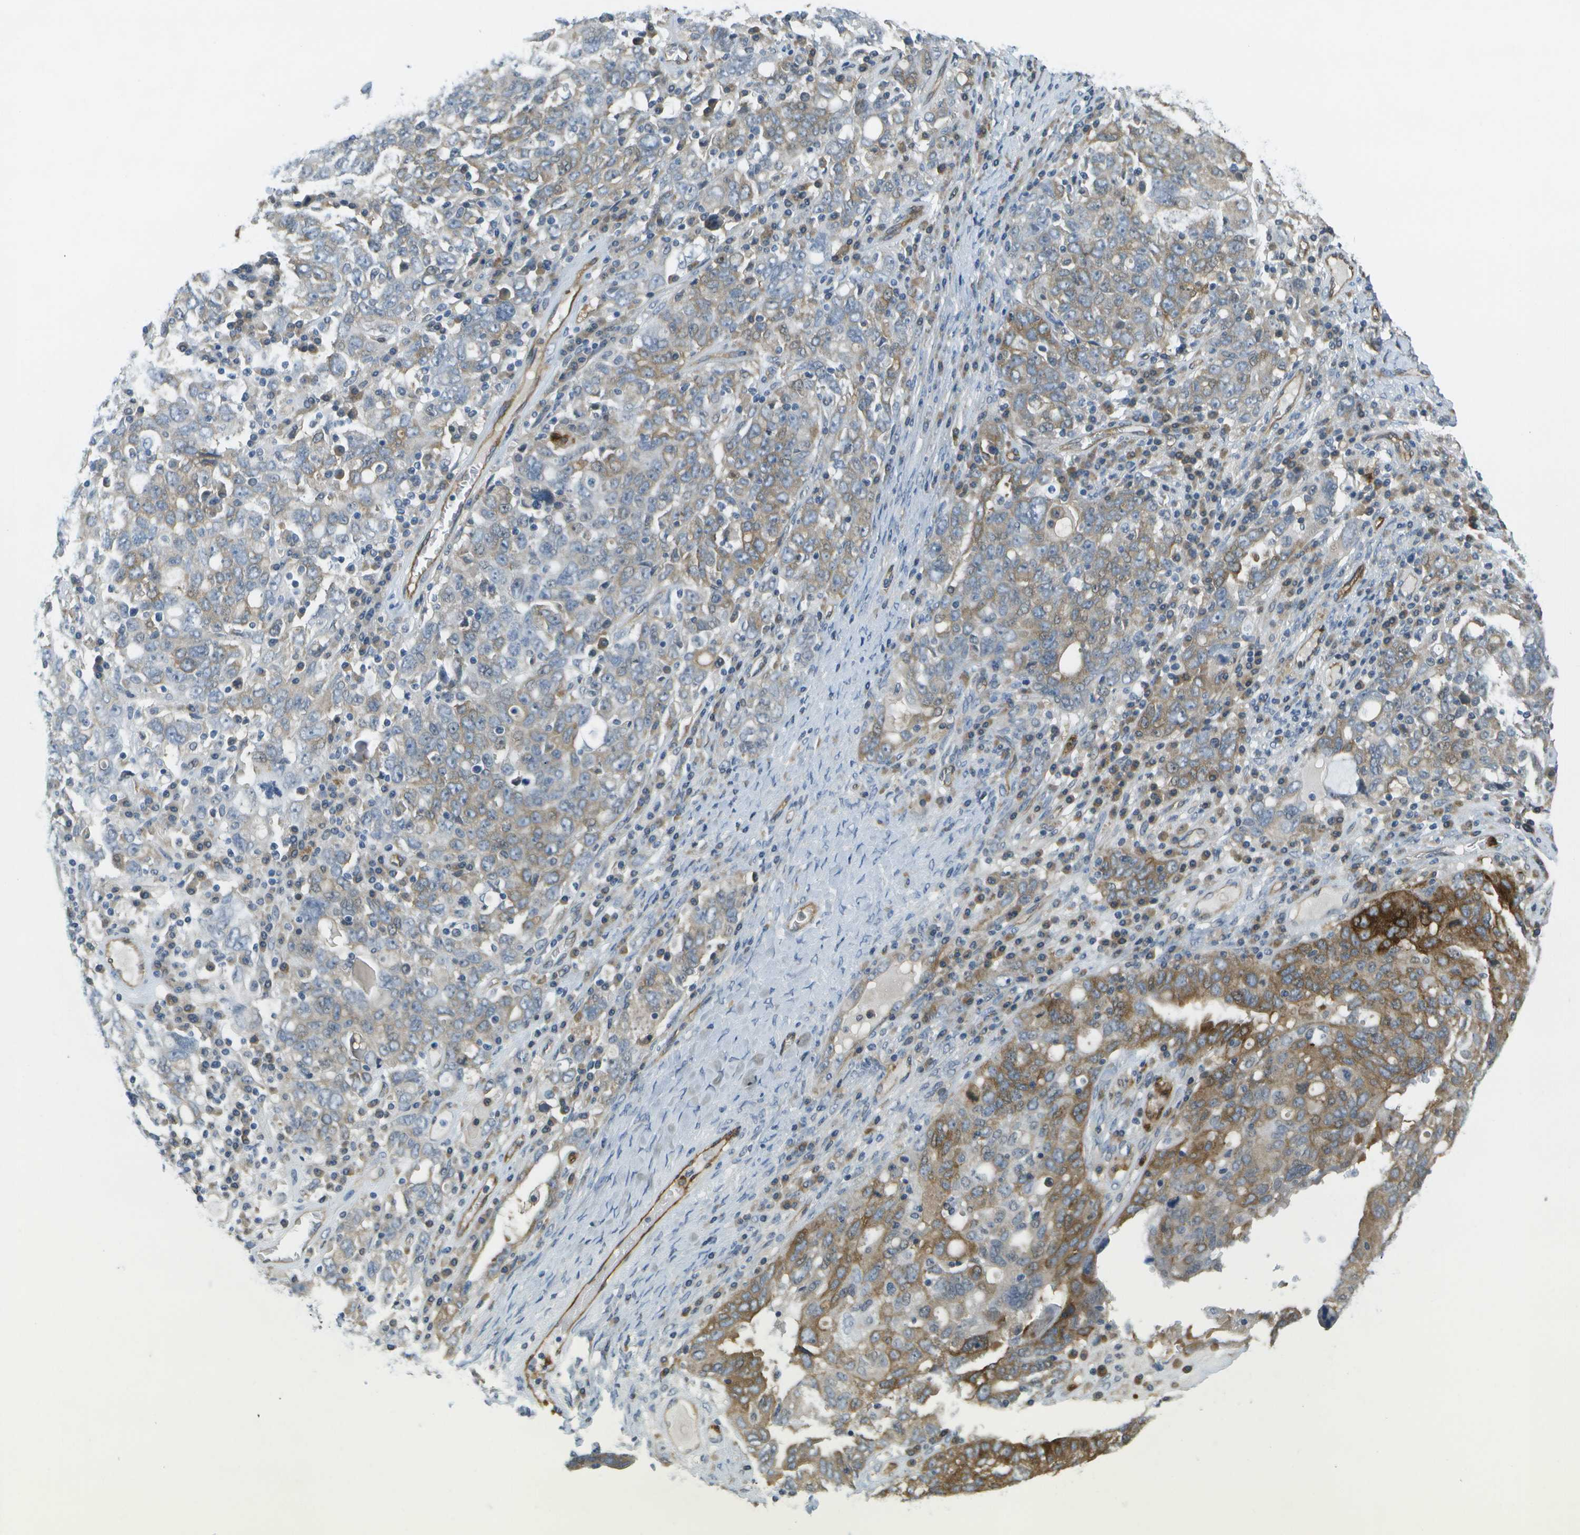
{"staining": {"intensity": "moderate", "quantity": "<25%", "location": "cytoplasmic/membranous"}, "tissue": "ovarian cancer", "cell_type": "Tumor cells", "image_type": "cancer", "snomed": [{"axis": "morphology", "description": "Carcinoma, endometroid"}, {"axis": "topography", "description": "Ovary"}], "caption": "This photomicrograph exhibits ovarian cancer stained with immunohistochemistry to label a protein in brown. The cytoplasmic/membranous of tumor cells show moderate positivity for the protein. Nuclei are counter-stained blue.", "gene": "MARCHF8", "patient": {"sex": "female", "age": 62}}